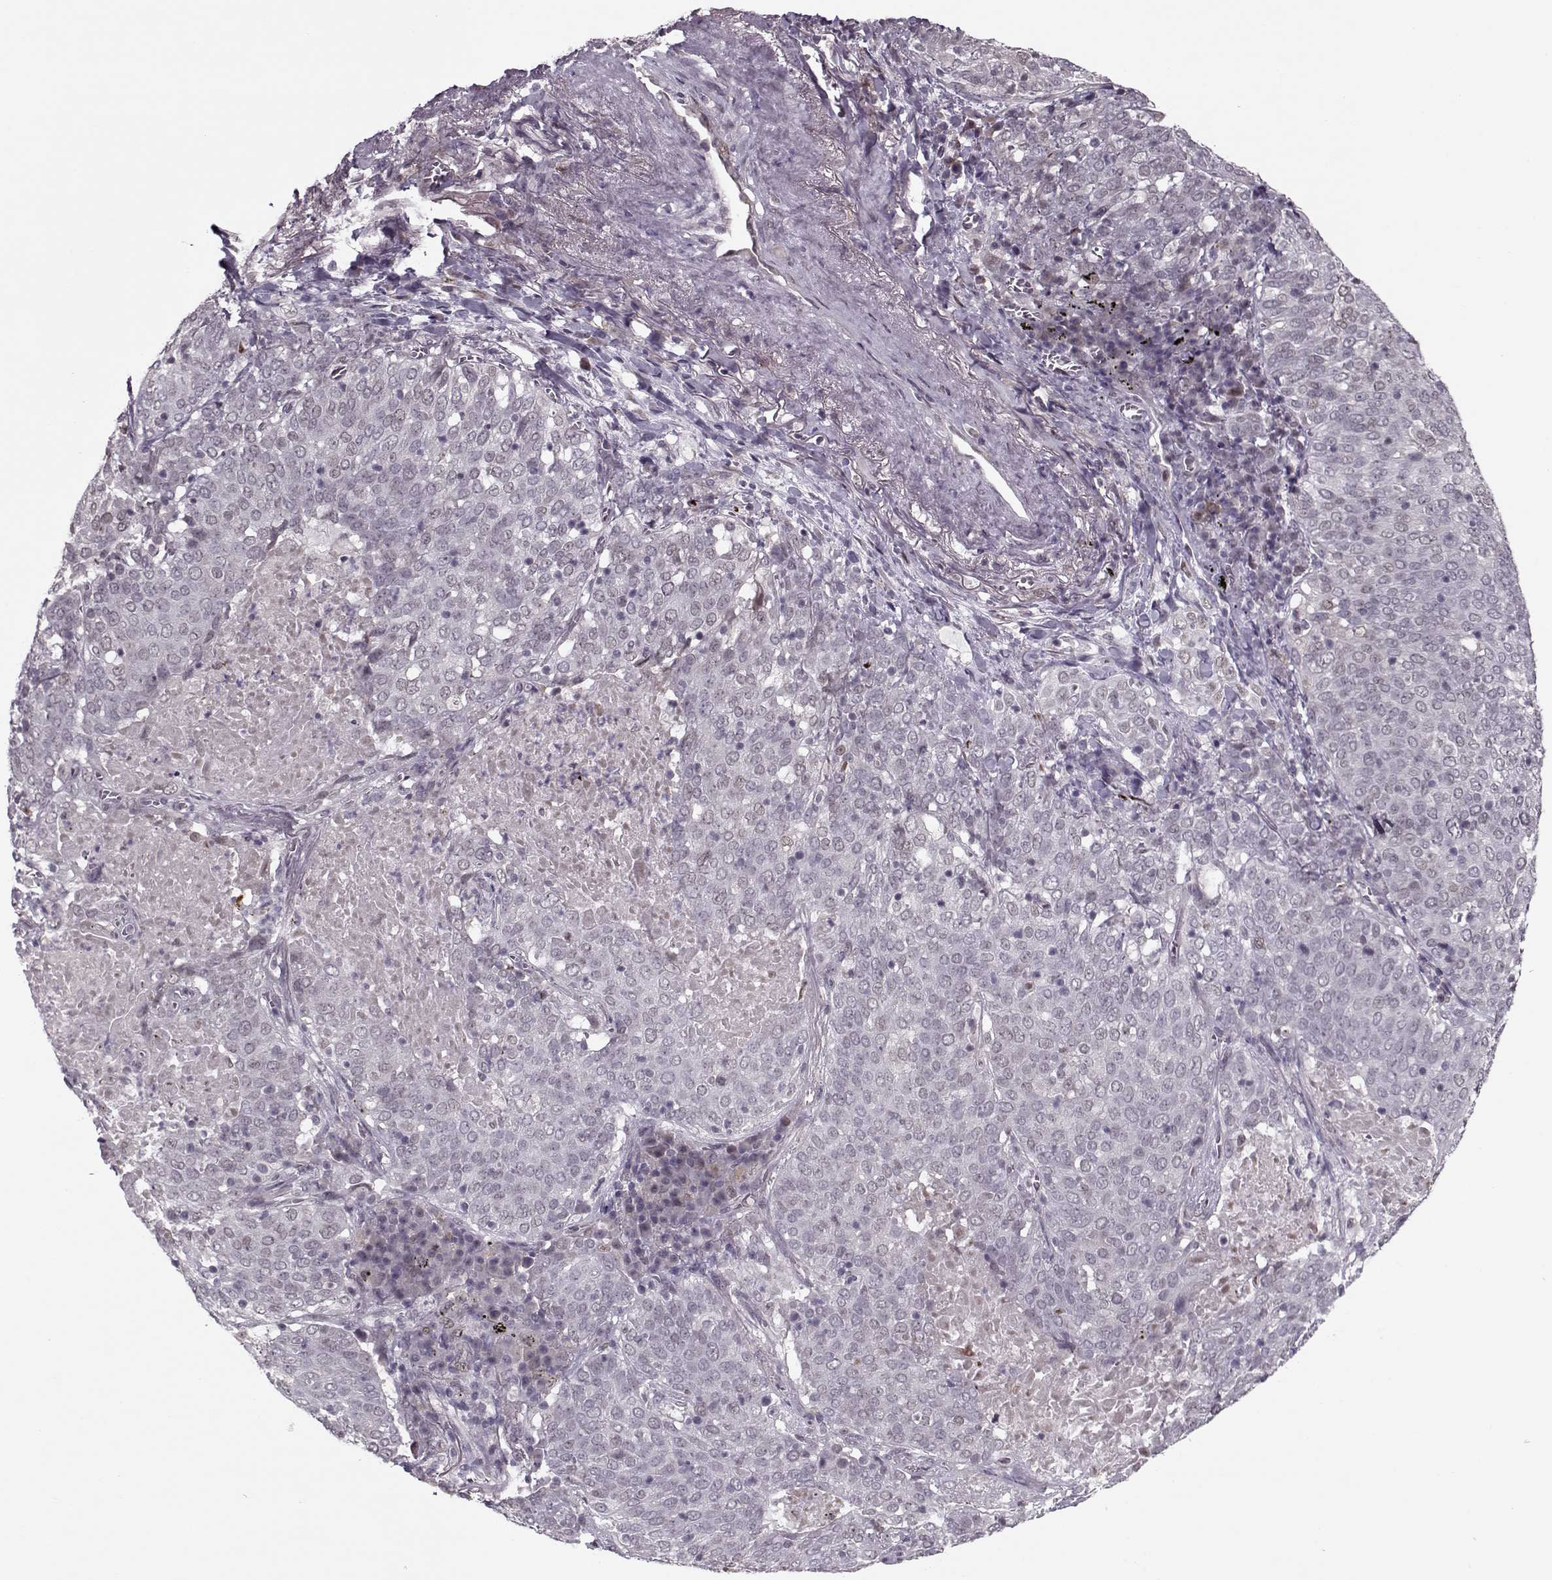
{"staining": {"intensity": "negative", "quantity": "none", "location": "none"}, "tissue": "lung cancer", "cell_type": "Tumor cells", "image_type": "cancer", "snomed": [{"axis": "morphology", "description": "Squamous cell carcinoma, NOS"}, {"axis": "topography", "description": "Lung"}], "caption": "Immunohistochemical staining of lung cancer (squamous cell carcinoma) shows no significant expression in tumor cells. The staining was performed using DAB (3,3'-diaminobenzidine) to visualize the protein expression in brown, while the nuclei were stained in blue with hematoxylin (Magnification: 20x).", "gene": "DNAI3", "patient": {"sex": "male", "age": 82}}